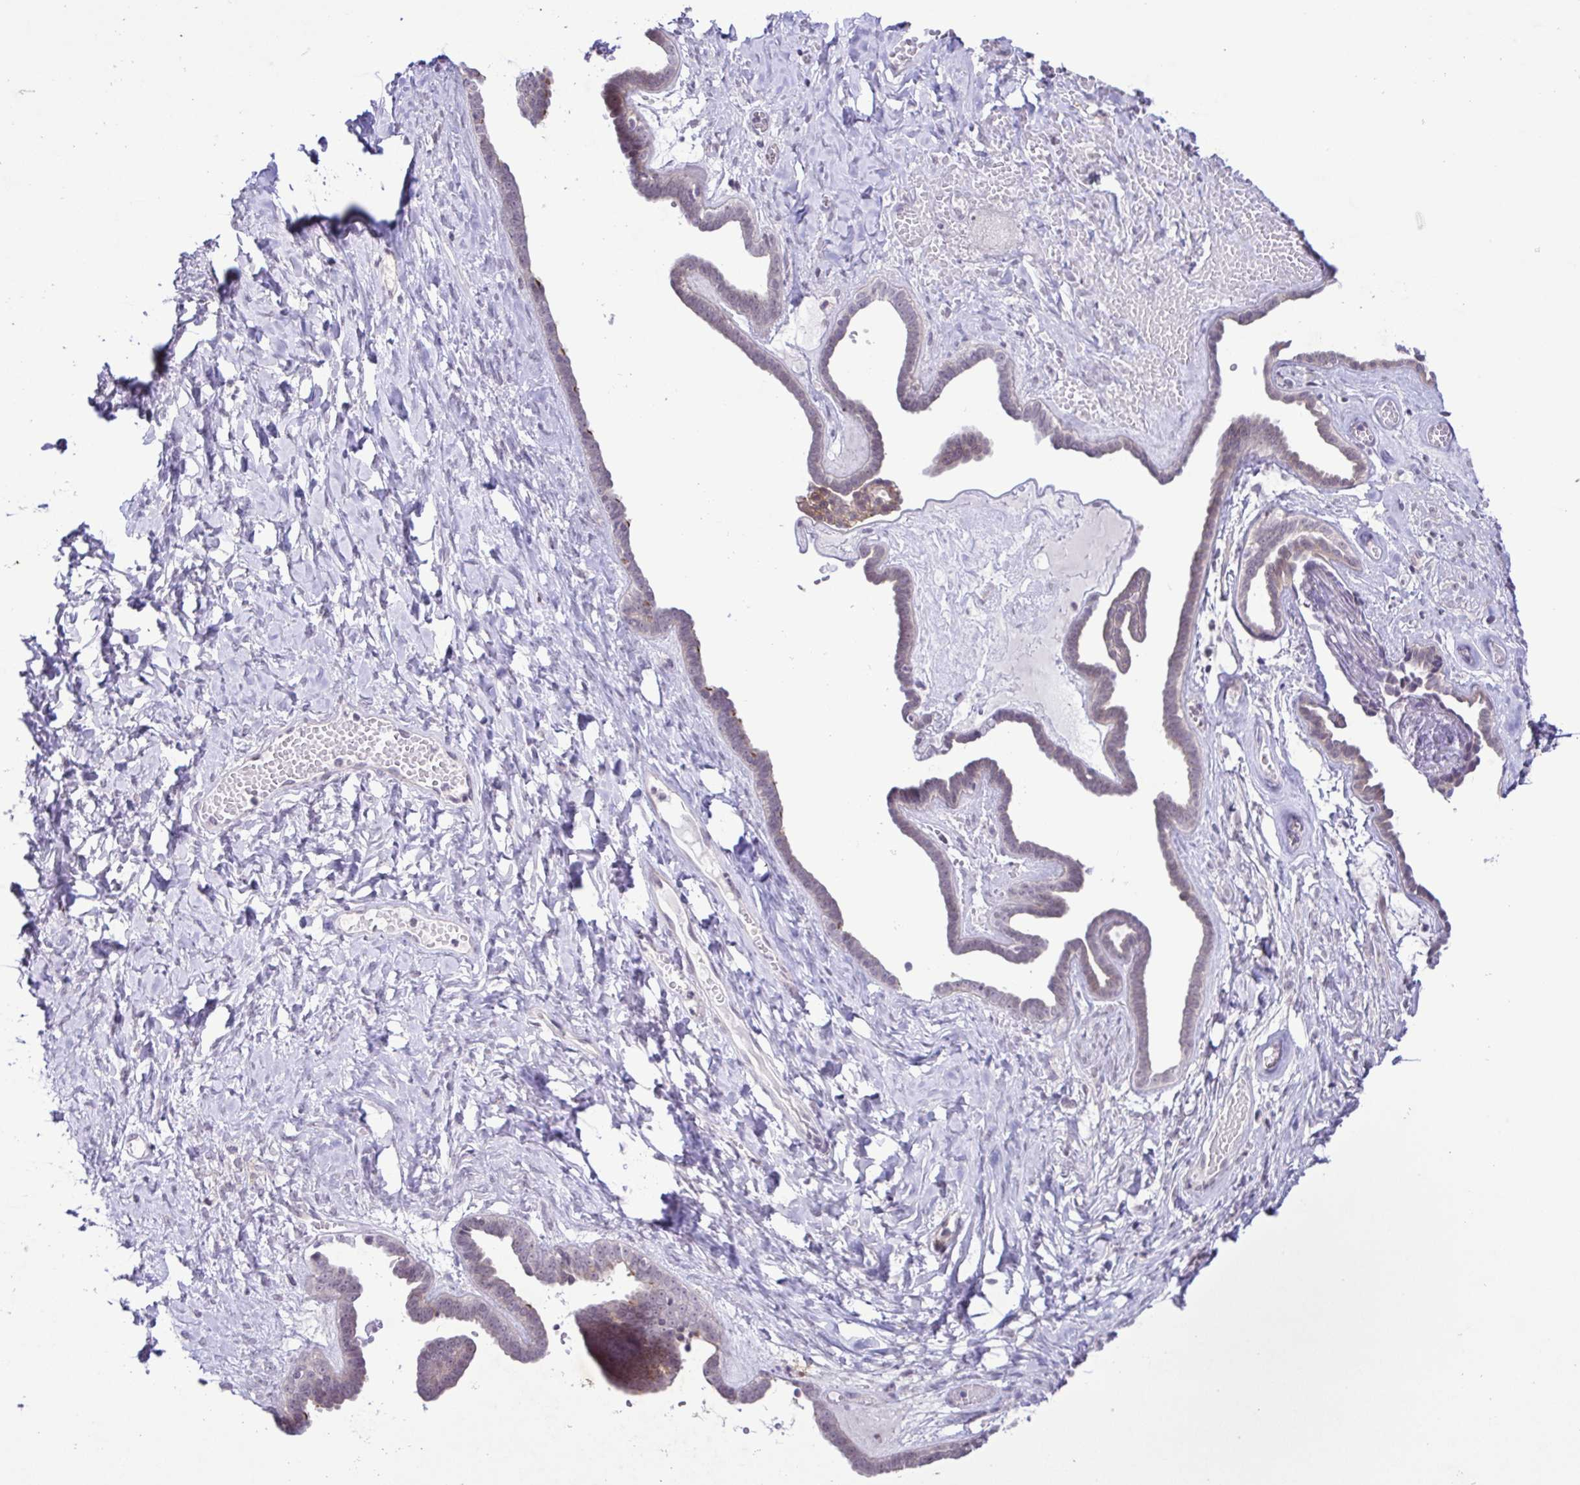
{"staining": {"intensity": "negative", "quantity": "none", "location": "none"}, "tissue": "ovarian cancer", "cell_type": "Tumor cells", "image_type": "cancer", "snomed": [{"axis": "morphology", "description": "Cystadenocarcinoma, serous, NOS"}, {"axis": "topography", "description": "Ovary"}], "caption": "This is a image of IHC staining of serous cystadenocarcinoma (ovarian), which shows no positivity in tumor cells.", "gene": "IL1RN", "patient": {"sex": "female", "age": 71}}